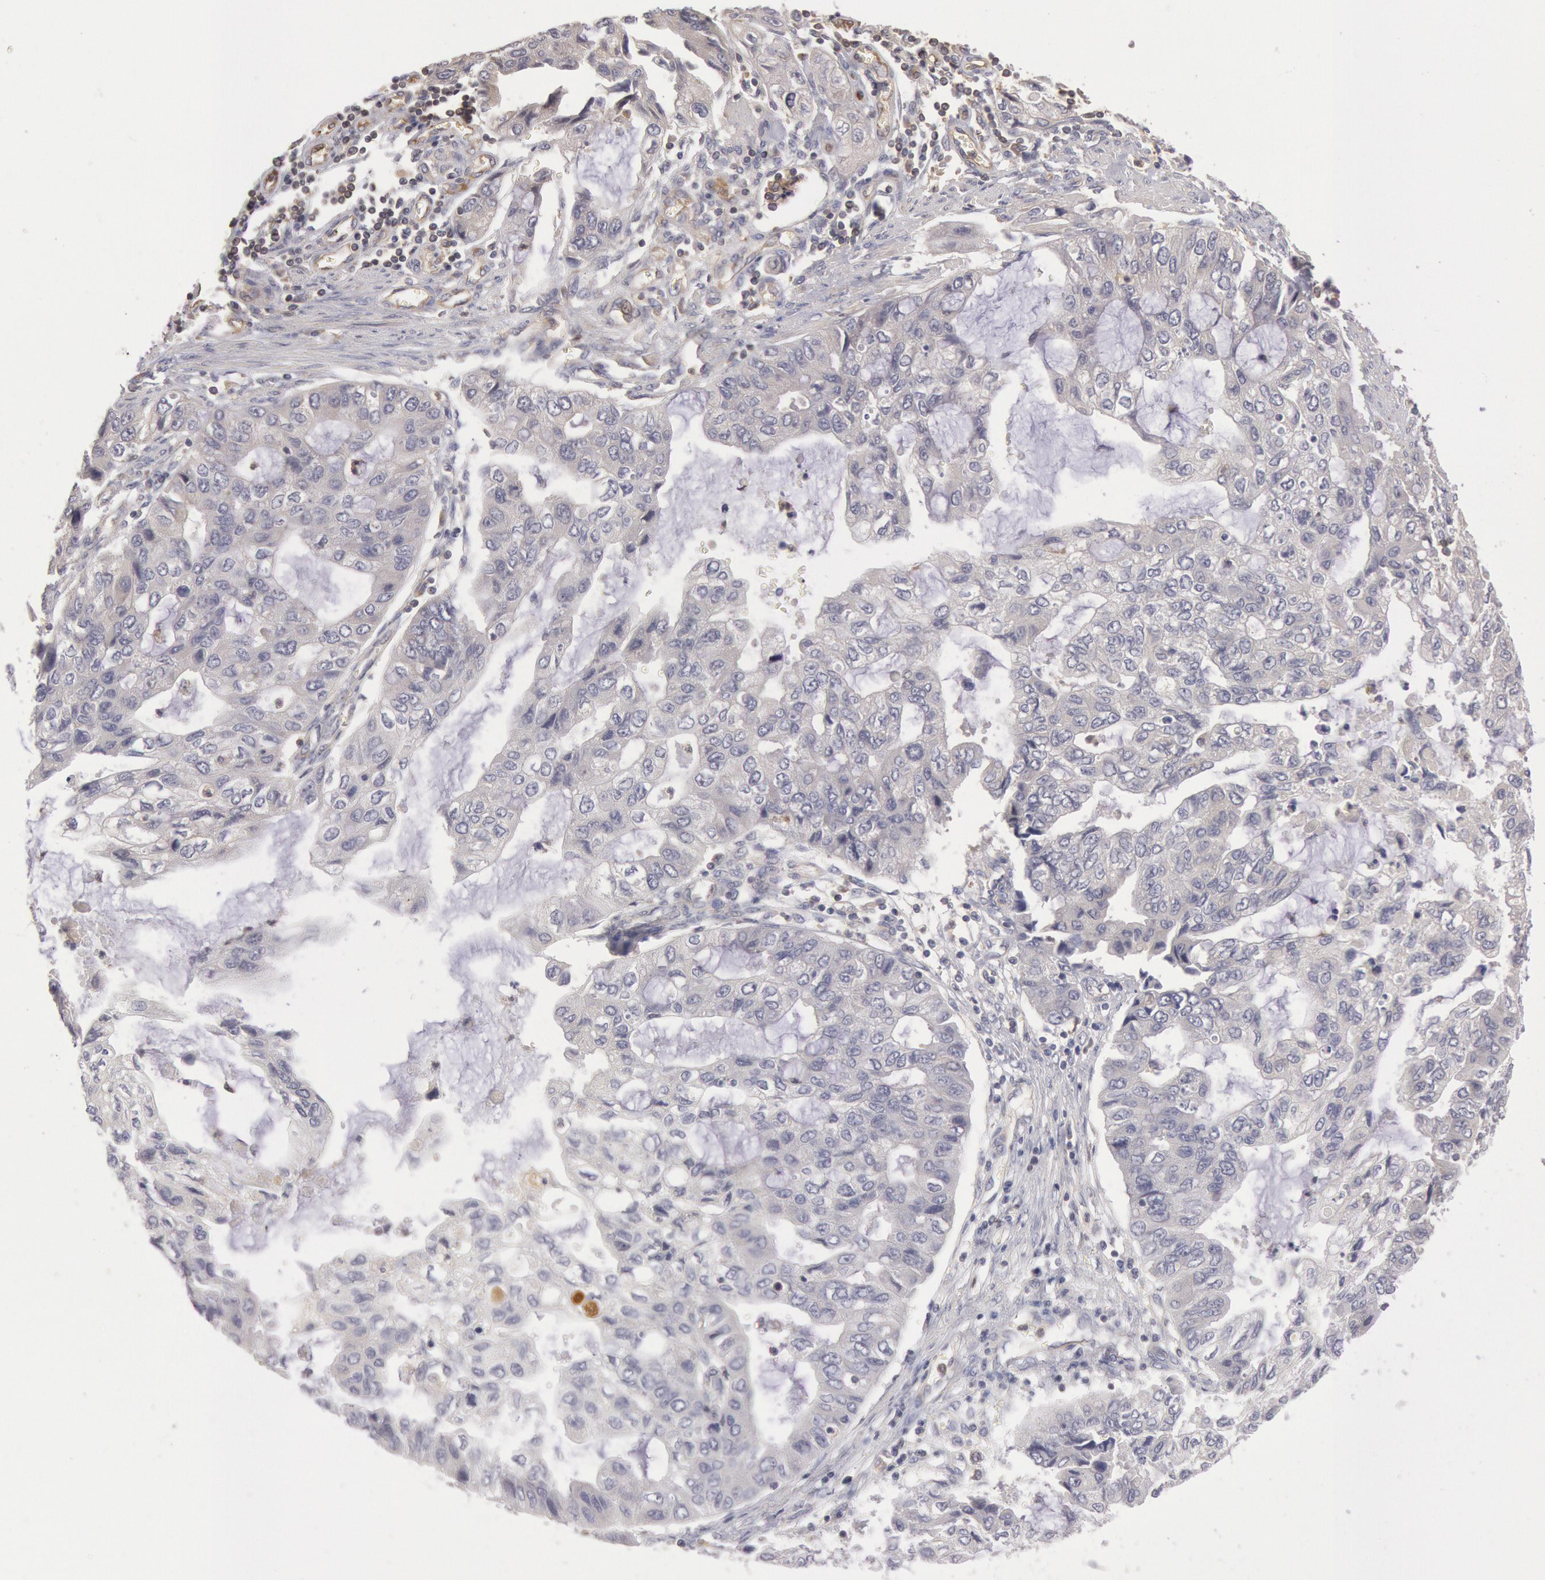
{"staining": {"intensity": "negative", "quantity": "none", "location": "none"}, "tissue": "stomach cancer", "cell_type": "Tumor cells", "image_type": "cancer", "snomed": [{"axis": "morphology", "description": "Adenocarcinoma, NOS"}, {"axis": "topography", "description": "Stomach, upper"}], "caption": "IHC image of human adenocarcinoma (stomach) stained for a protein (brown), which exhibits no positivity in tumor cells.", "gene": "PIK3R1", "patient": {"sex": "female", "age": 52}}